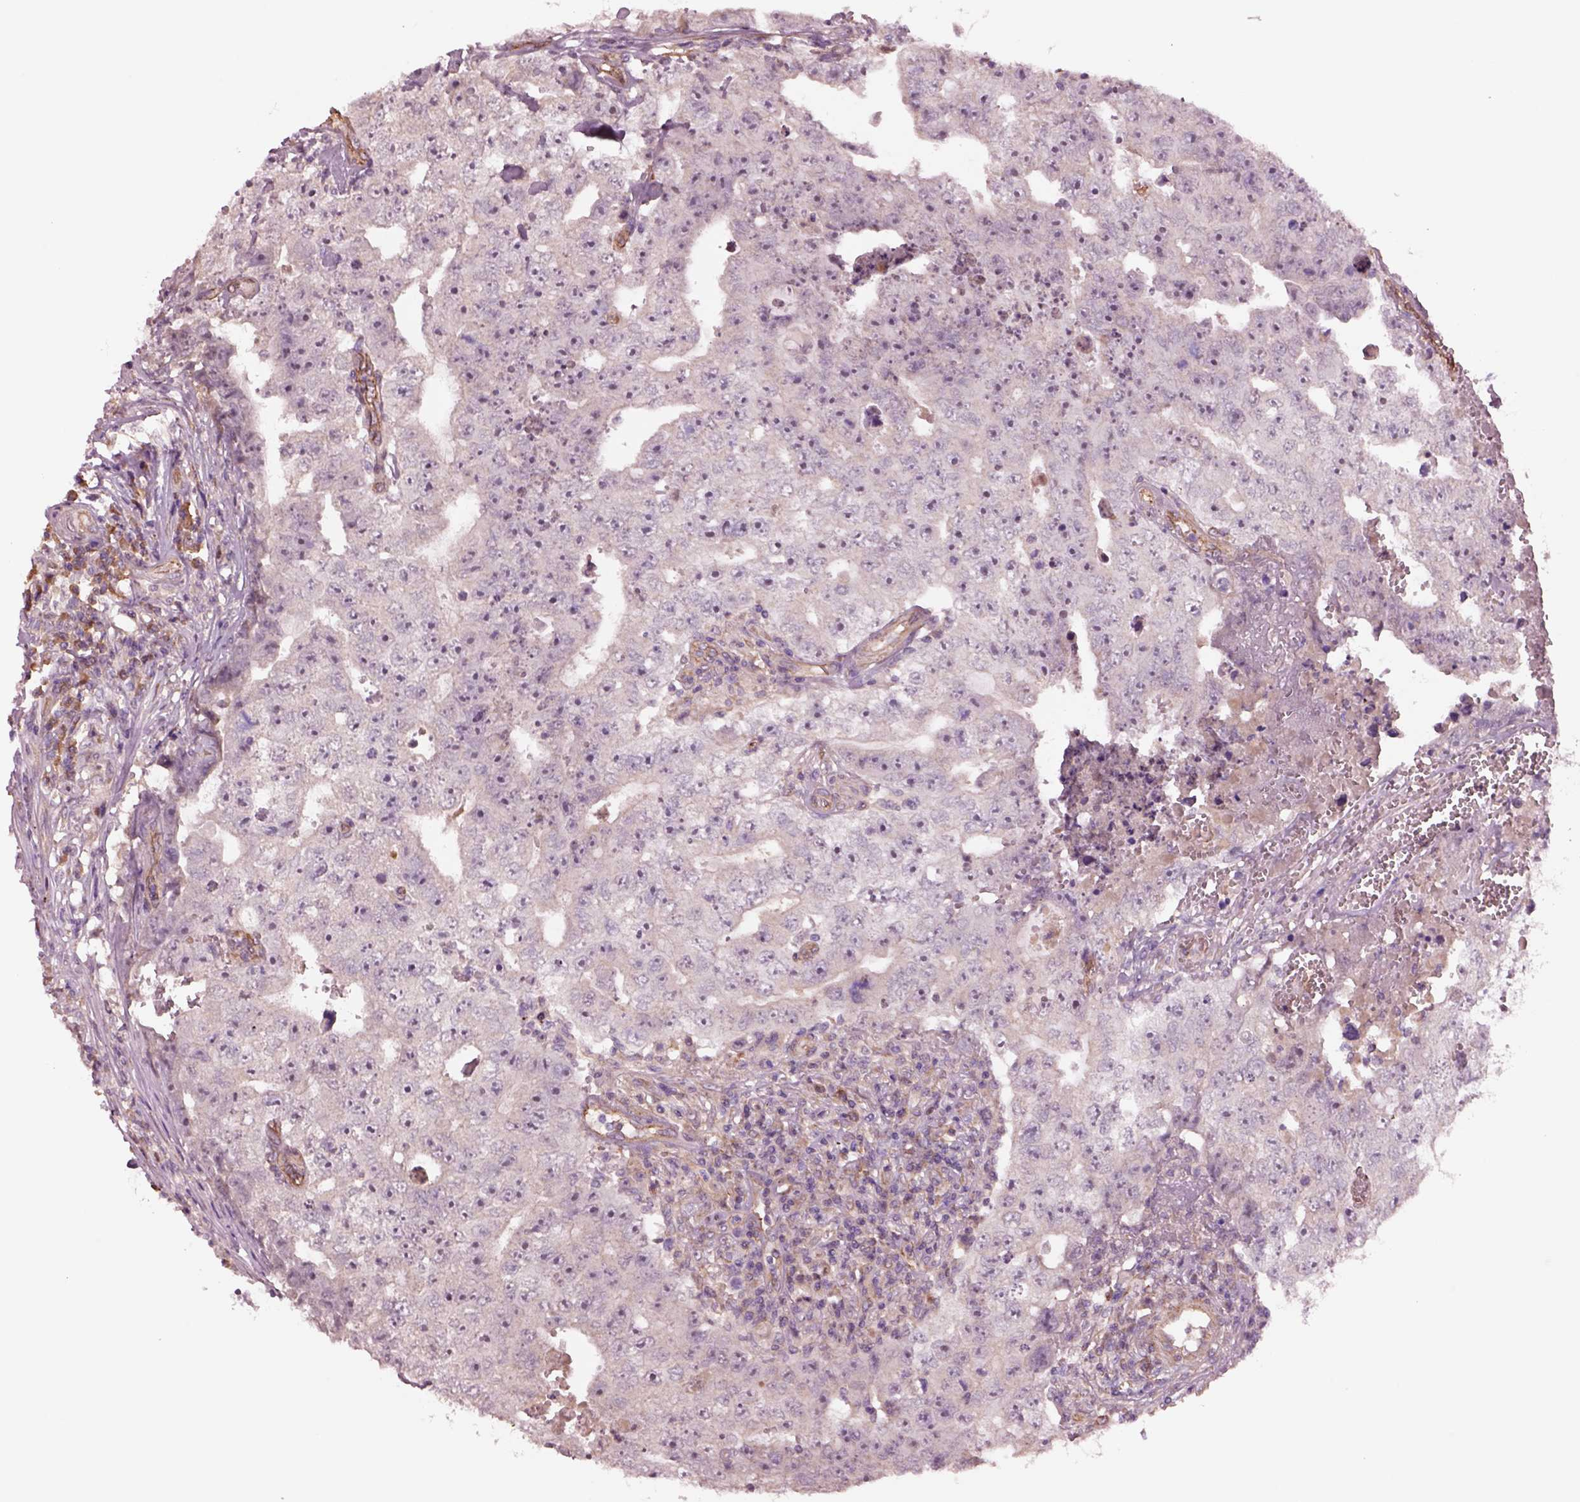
{"staining": {"intensity": "negative", "quantity": "none", "location": "none"}, "tissue": "testis cancer", "cell_type": "Tumor cells", "image_type": "cancer", "snomed": [{"axis": "morphology", "description": "Carcinoma, Embryonal, NOS"}, {"axis": "topography", "description": "Testis"}], "caption": "An image of human testis cancer (embryonal carcinoma) is negative for staining in tumor cells.", "gene": "HTR1B", "patient": {"sex": "male", "age": 36}}